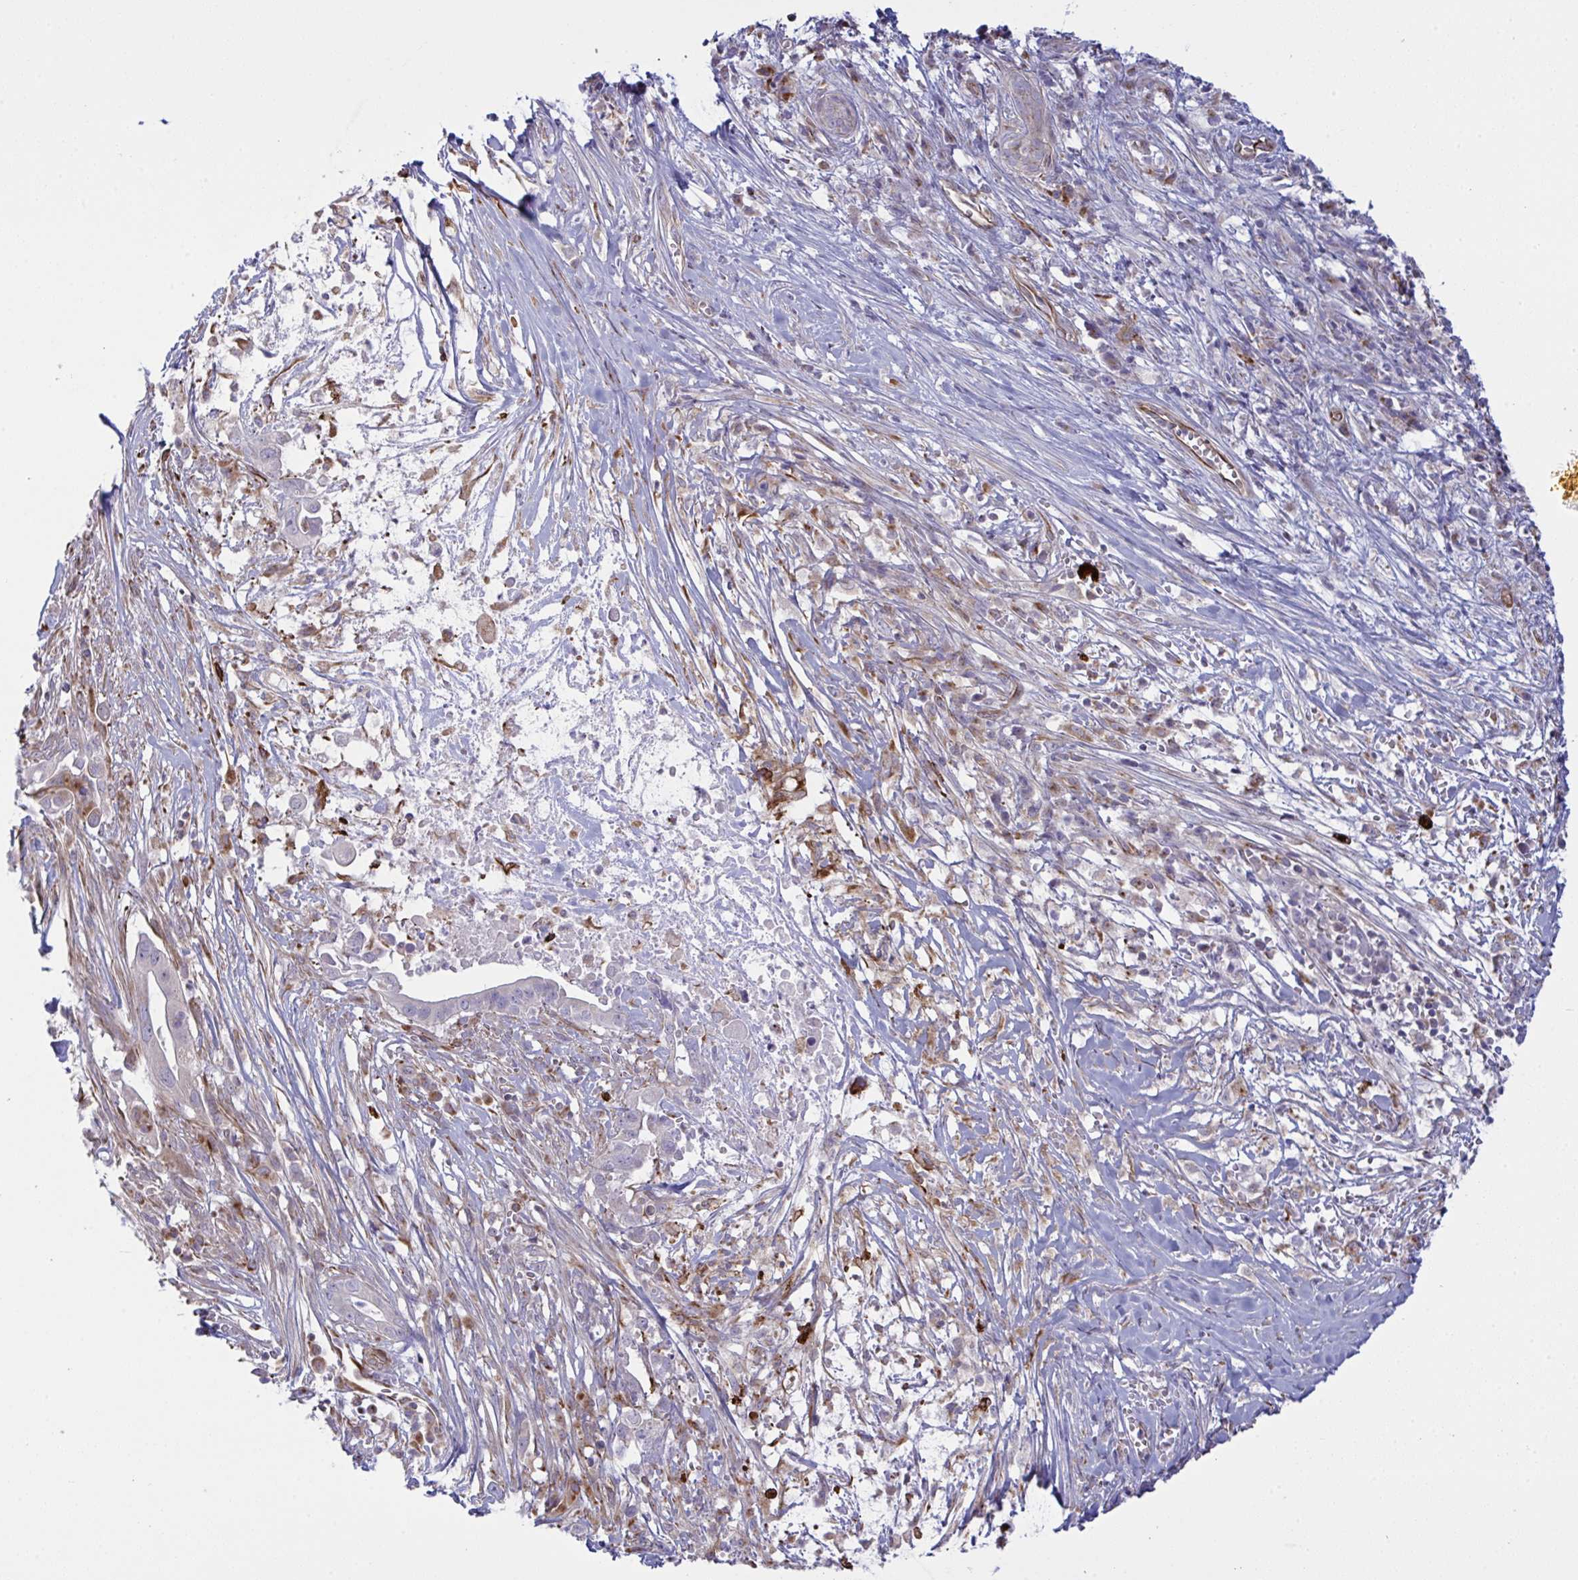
{"staining": {"intensity": "negative", "quantity": "none", "location": "none"}, "tissue": "pancreatic cancer", "cell_type": "Tumor cells", "image_type": "cancer", "snomed": [{"axis": "morphology", "description": "Adenocarcinoma, NOS"}, {"axis": "topography", "description": "Pancreas"}], "caption": "This is a micrograph of IHC staining of pancreatic cancer (adenocarcinoma), which shows no expression in tumor cells.", "gene": "DCBLD1", "patient": {"sex": "male", "age": 61}}